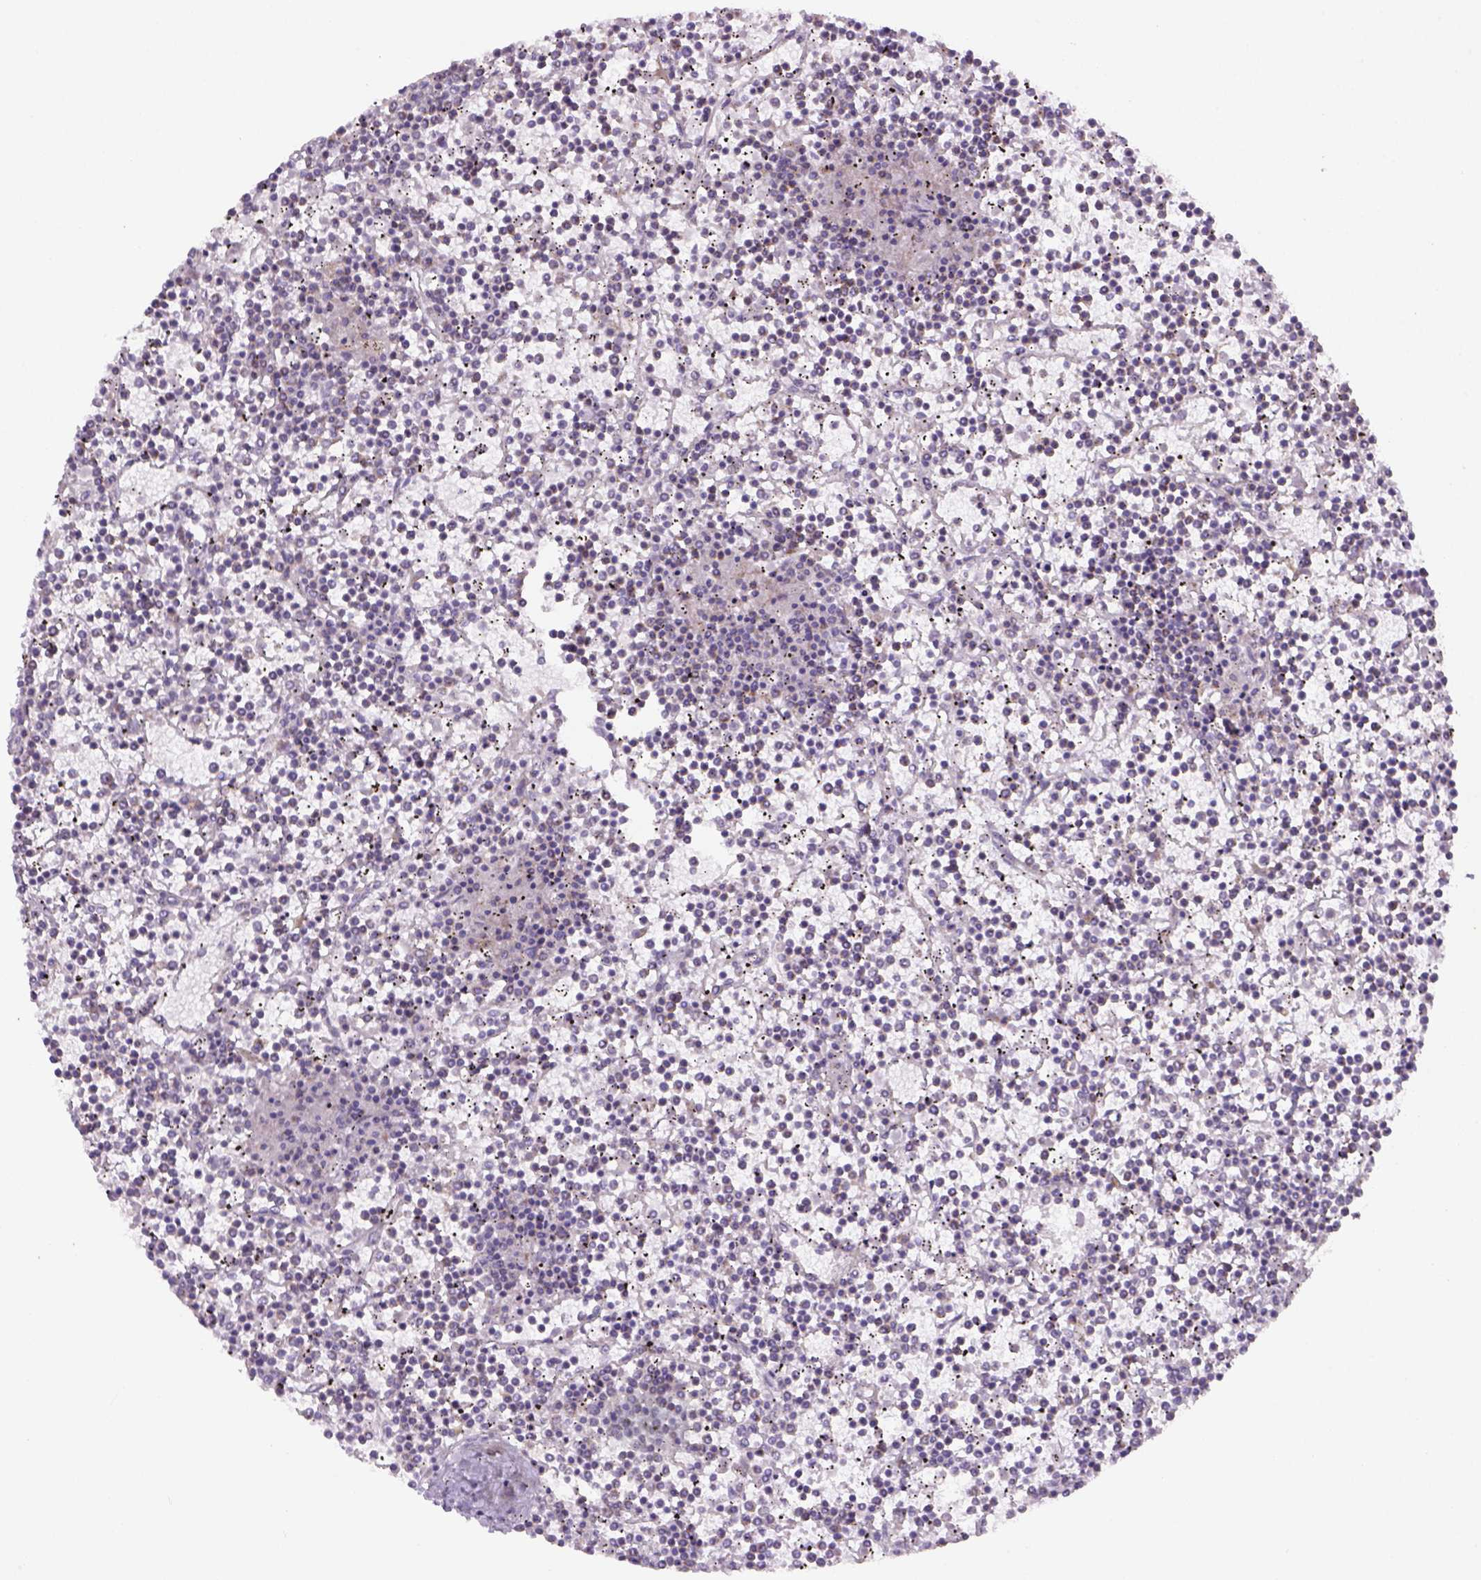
{"staining": {"intensity": "weak", "quantity": "<25%", "location": "cytoplasmic/membranous"}, "tissue": "lymphoma", "cell_type": "Tumor cells", "image_type": "cancer", "snomed": [{"axis": "morphology", "description": "Malignant lymphoma, non-Hodgkin's type, Low grade"}, {"axis": "topography", "description": "Spleen"}], "caption": "IHC micrograph of lymphoma stained for a protein (brown), which displays no positivity in tumor cells.", "gene": "ADGRV1", "patient": {"sex": "female", "age": 19}}